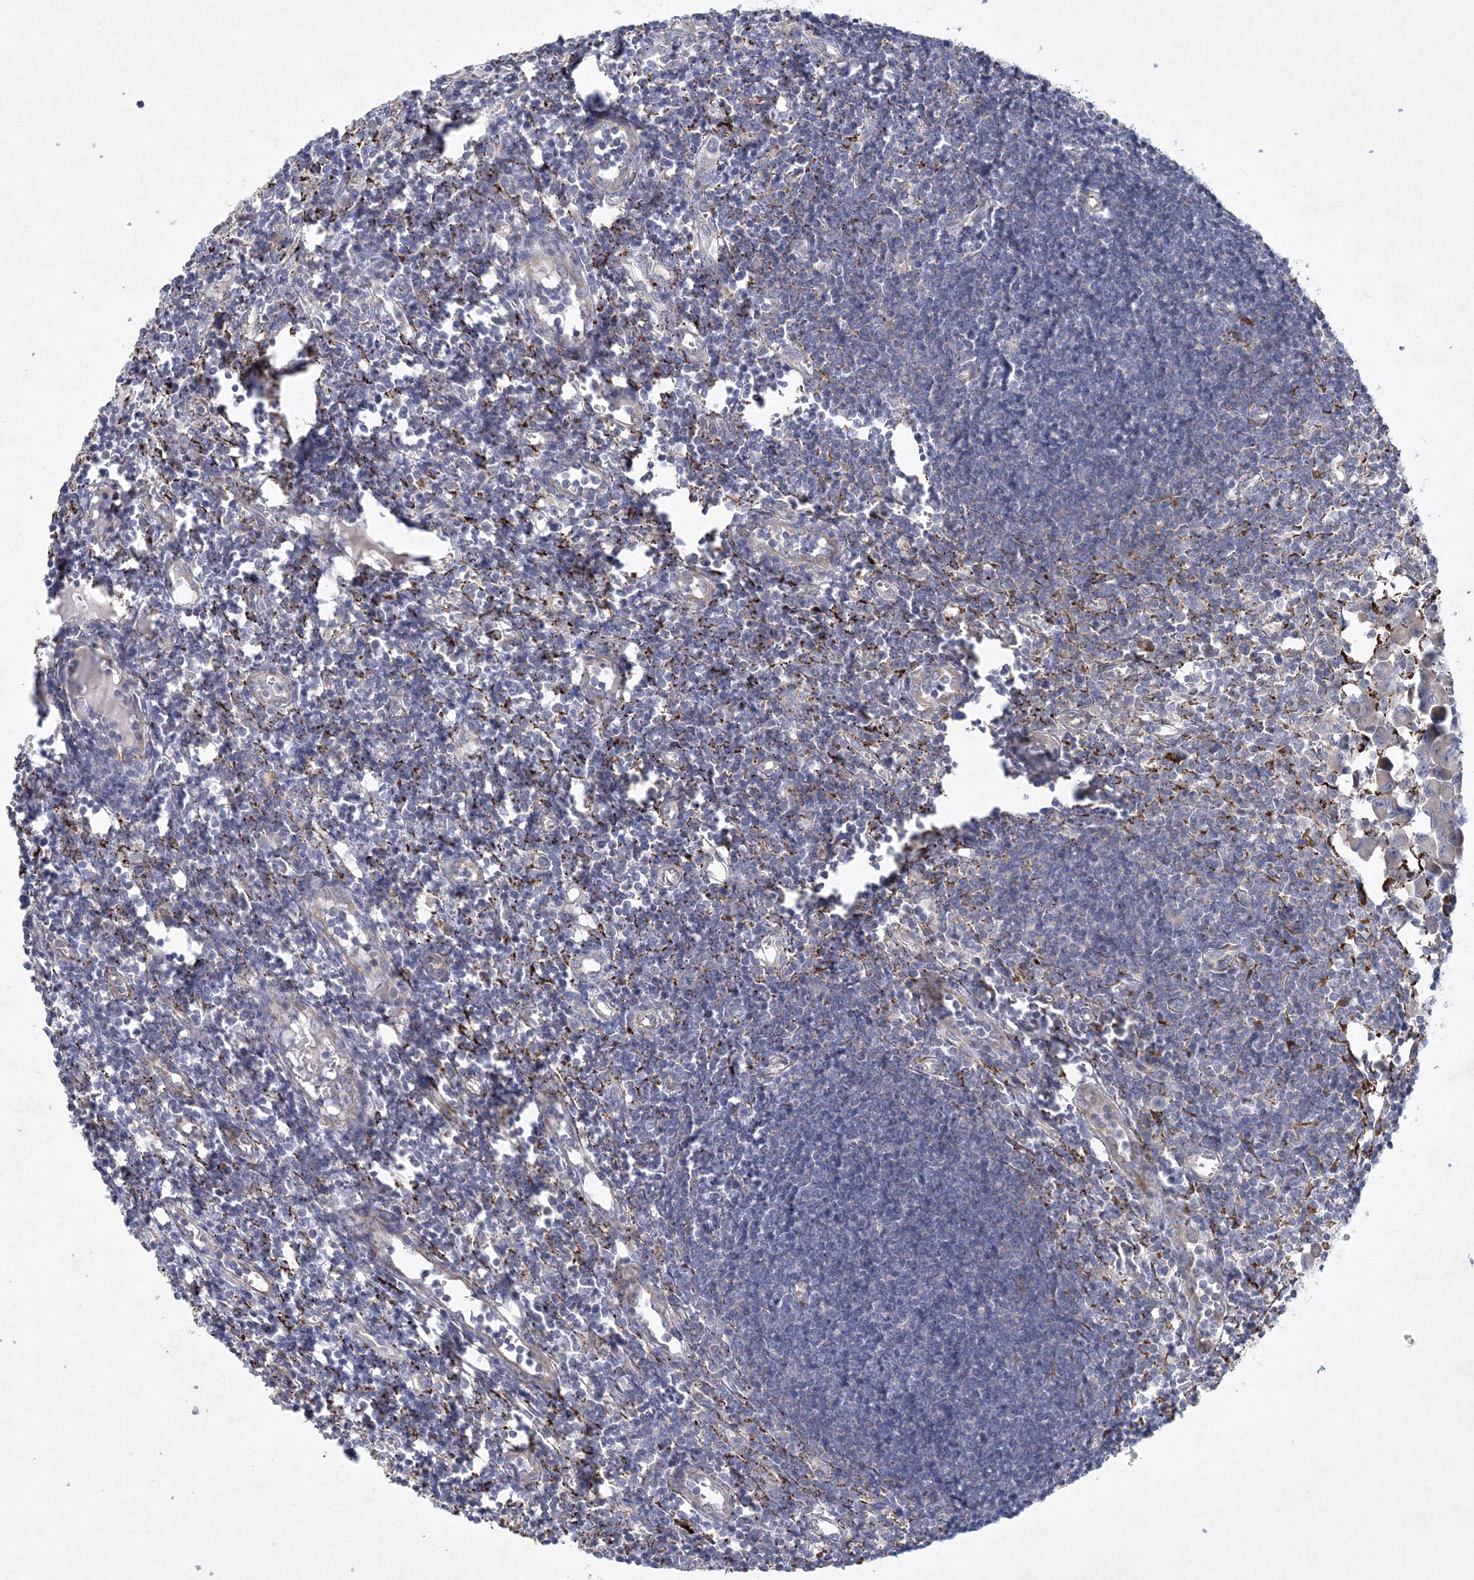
{"staining": {"intensity": "moderate", "quantity": "<25%", "location": "cytoplasmic/membranous"}, "tissue": "lymph node", "cell_type": "Germinal center cells", "image_type": "normal", "snomed": [{"axis": "morphology", "description": "Normal tissue, NOS"}, {"axis": "morphology", "description": "Malignant melanoma, Metastatic site"}, {"axis": "topography", "description": "Lymph node"}], "caption": "Immunohistochemistry histopathology image of normal lymph node: human lymph node stained using IHC reveals low levels of moderate protein expression localized specifically in the cytoplasmic/membranous of germinal center cells, appearing as a cytoplasmic/membranous brown color.", "gene": "WDR49", "patient": {"sex": "male", "age": 41}}